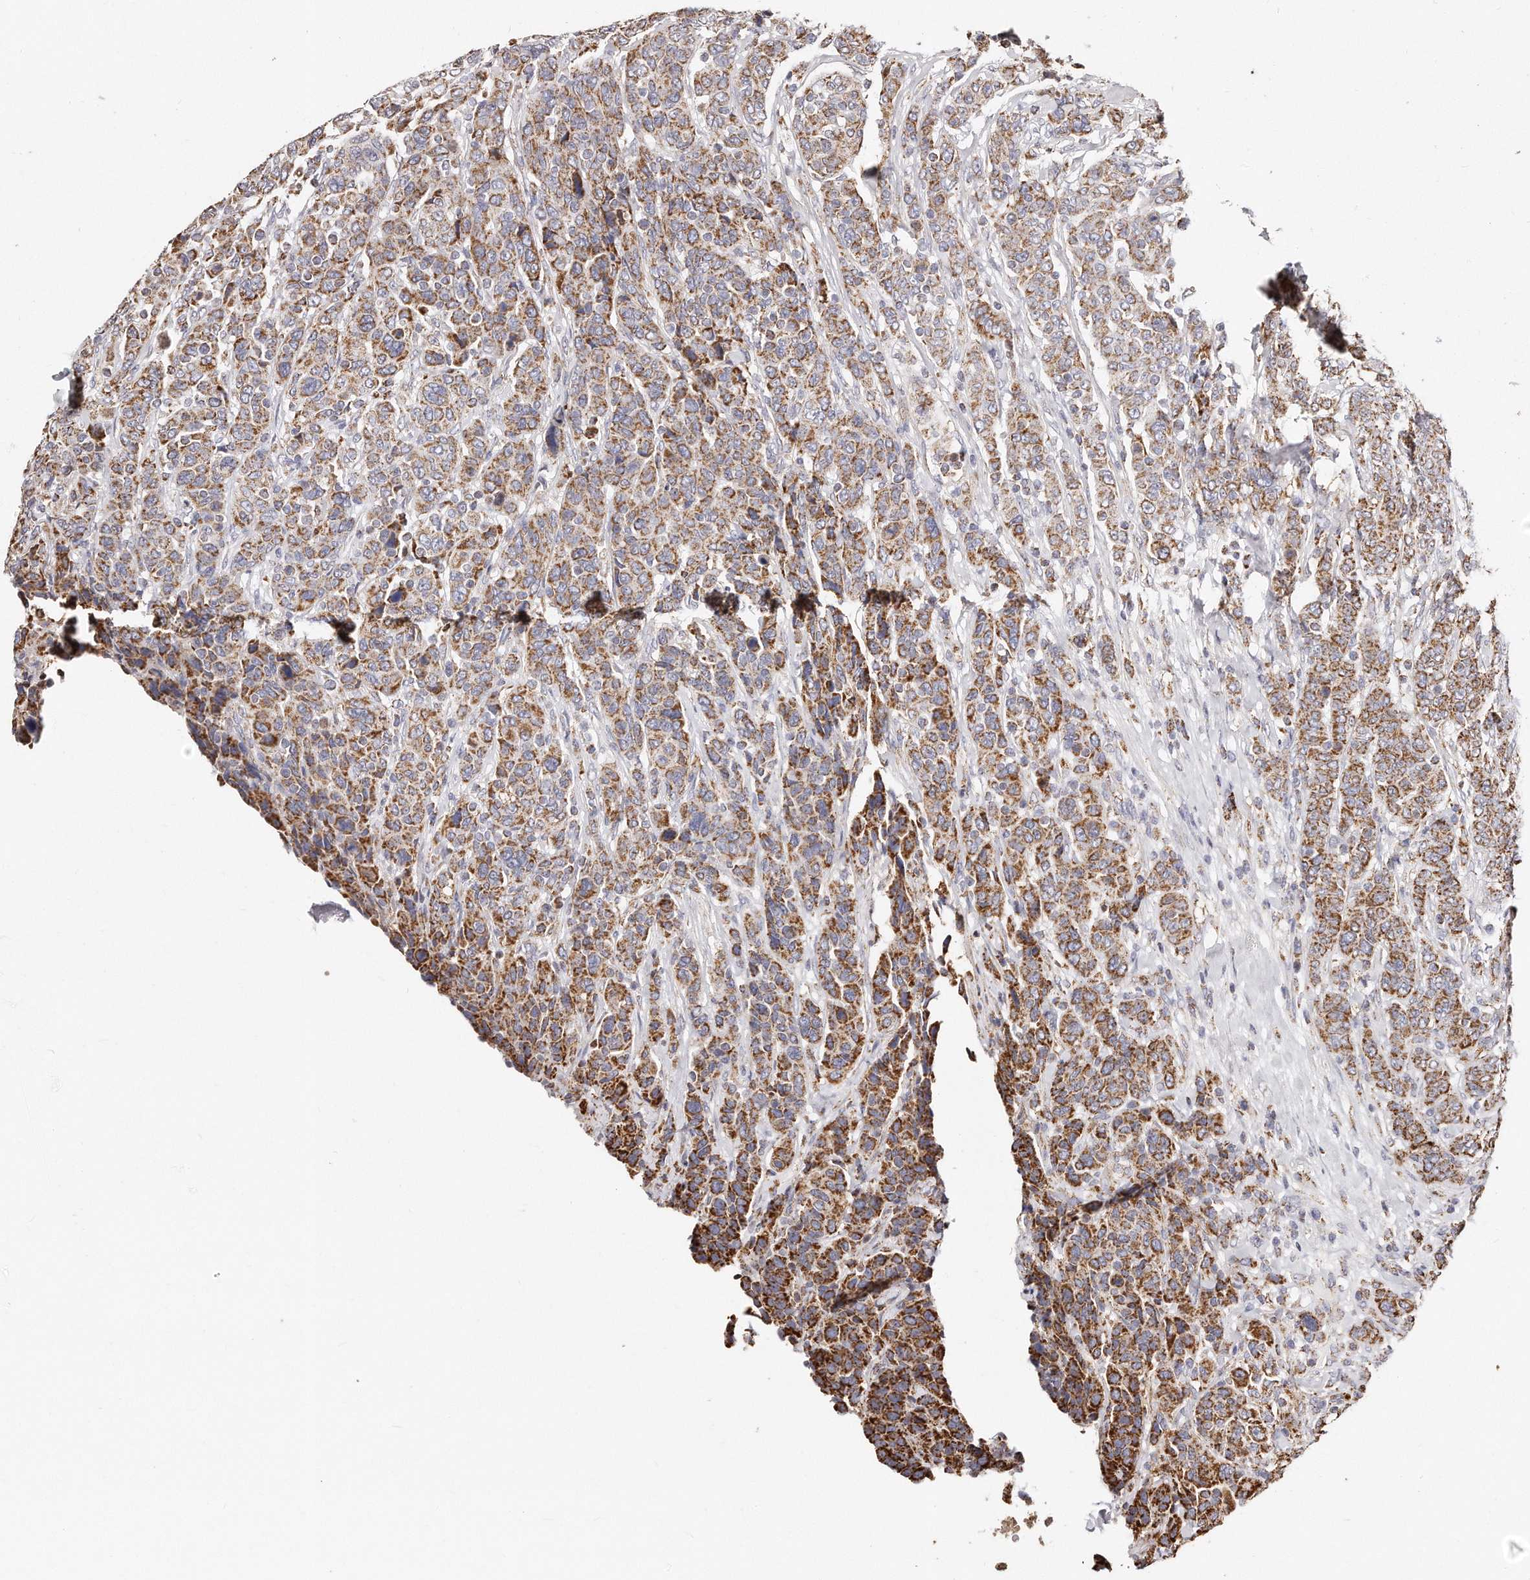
{"staining": {"intensity": "moderate", "quantity": ">75%", "location": "cytoplasmic/membranous"}, "tissue": "breast cancer", "cell_type": "Tumor cells", "image_type": "cancer", "snomed": [{"axis": "morphology", "description": "Duct carcinoma"}, {"axis": "topography", "description": "Breast"}], "caption": "IHC histopathology image of neoplastic tissue: human breast cancer stained using IHC displays medium levels of moderate protein expression localized specifically in the cytoplasmic/membranous of tumor cells, appearing as a cytoplasmic/membranous brown color.", "gene": "RTKN", "patient": {"sex": "female", "age": 37}}